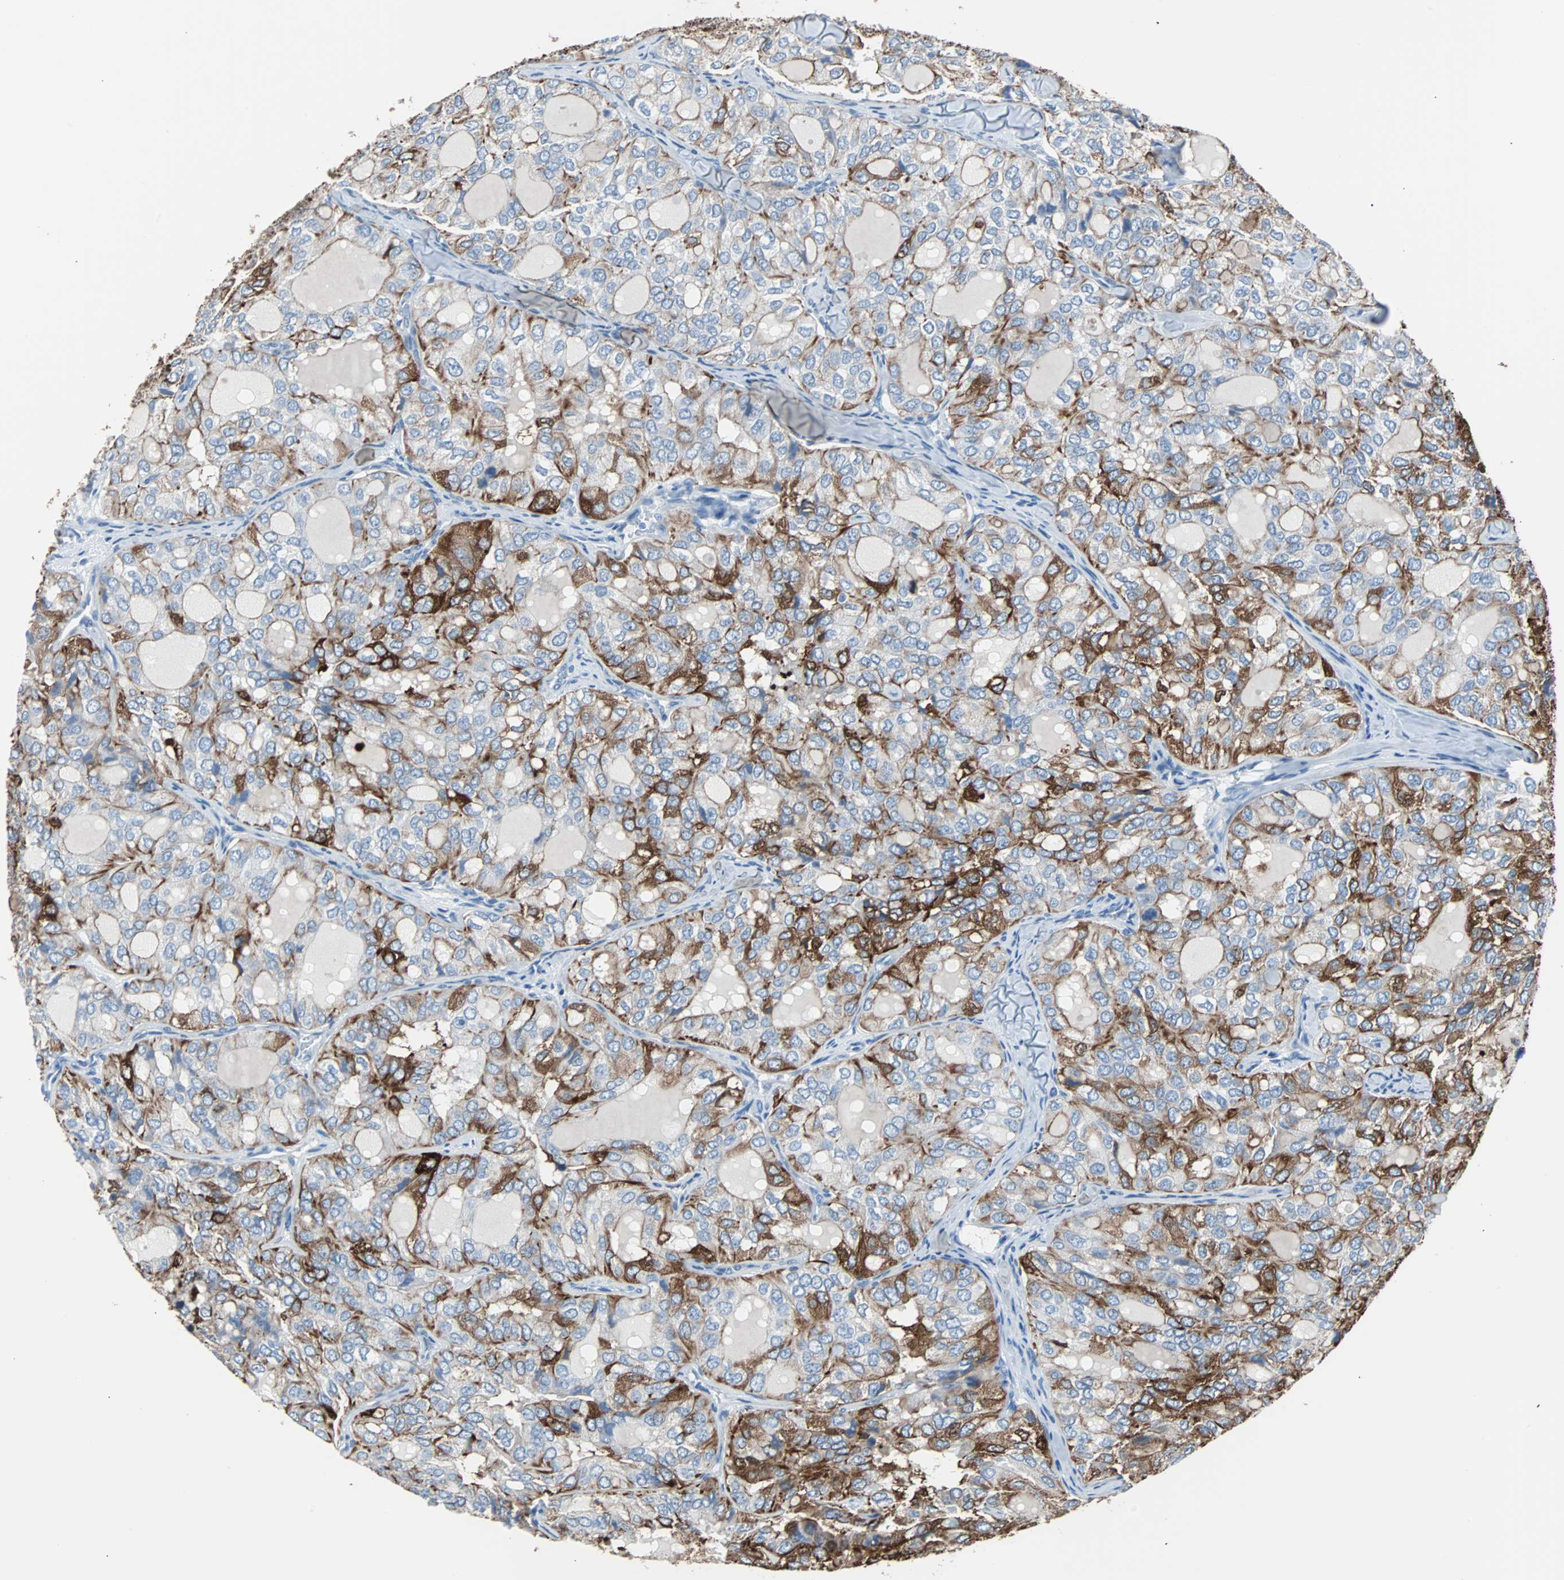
{"staining": {"intensity": "strong", "quantity": ">75%", "location": "cytoplasmic/membranous"}, "tissue": "thyroid cancer", "cell_type": "Tumor cells", "image_type": "cancer", "snomed": [{"axis": "morphology", "description": "Follicular adenoma carcinoma, NOS"}, {"axis": "topography", "description": "Thyroid gland"}], "caption": "The micrograph reveals immunohistochemical staining of thyroid follicular adenoma carcinoma. There is strong cytoplasmic/membranous expression is appreciated in approximately >75% of tumor cells. (brown staining indicates protein expression, while blue staining denotes nuclei).", "gene": "KRT7", "patient": {"sex": "male", "age": 75}}